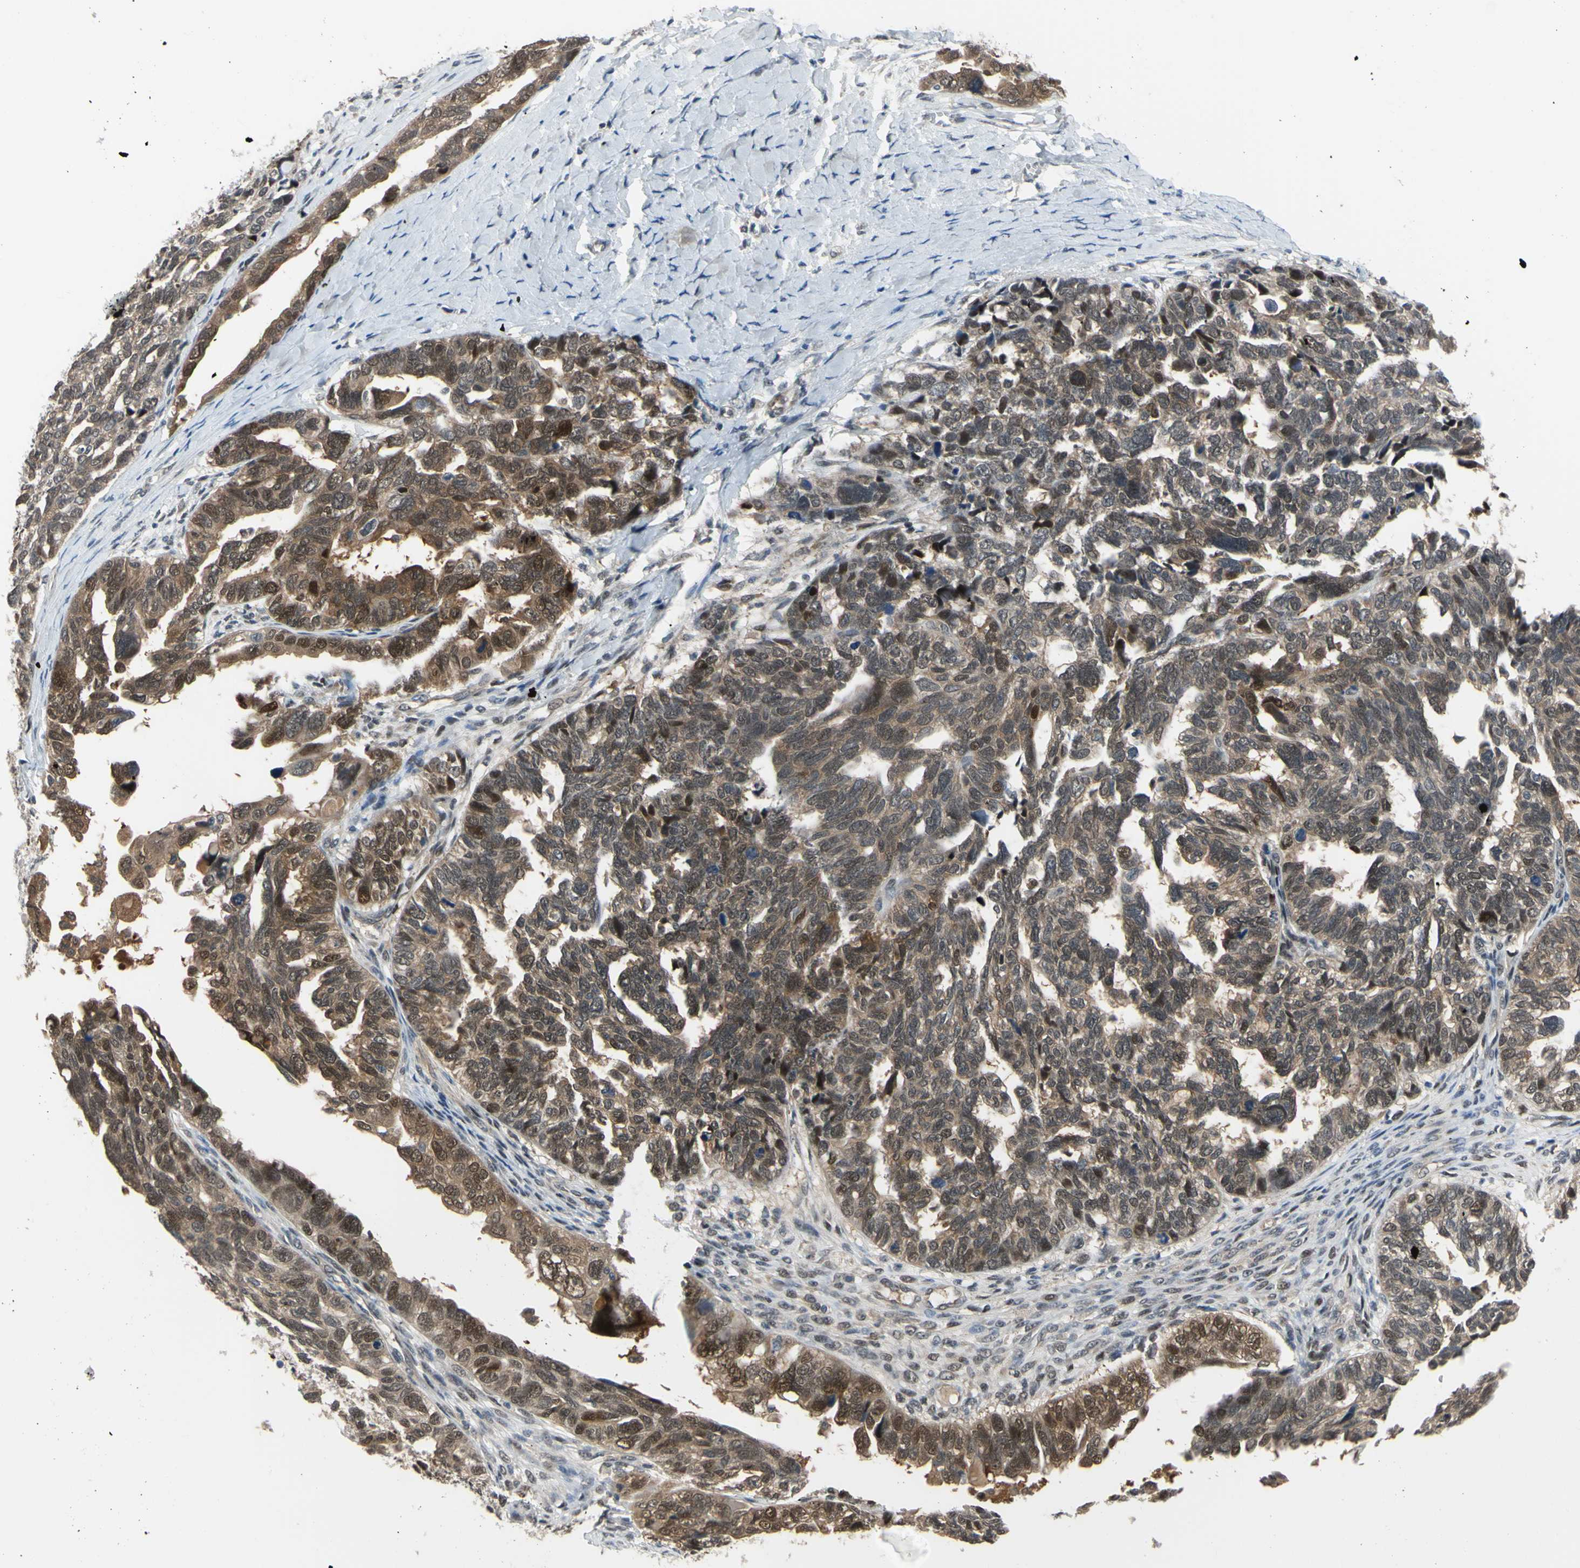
{"staining": {"intensity": "moderate", "quantity": ">75%", "location": "cytoplasmic/membranous,nuclear"}, "tissue": "ovarian cancer", "cell_type": "Tumor cells", "image_type": "cancer", "snomed": [{"axis": "morphology", "description": "Cystadenocarcinoma, serous, NOS"}, {"axis": "topography", "description": "Ovary"}], "caption": "Immunohistochemical staining of human ovarian cancer (serous cystadenocarcinoma) demonstrates medium levels of moderate cytoplasmic/membranous and nuclear protein positivity in about >75% of tumor cells.", "gene": "HSPA4", "patient": {"sex": "female", "age": 79}}